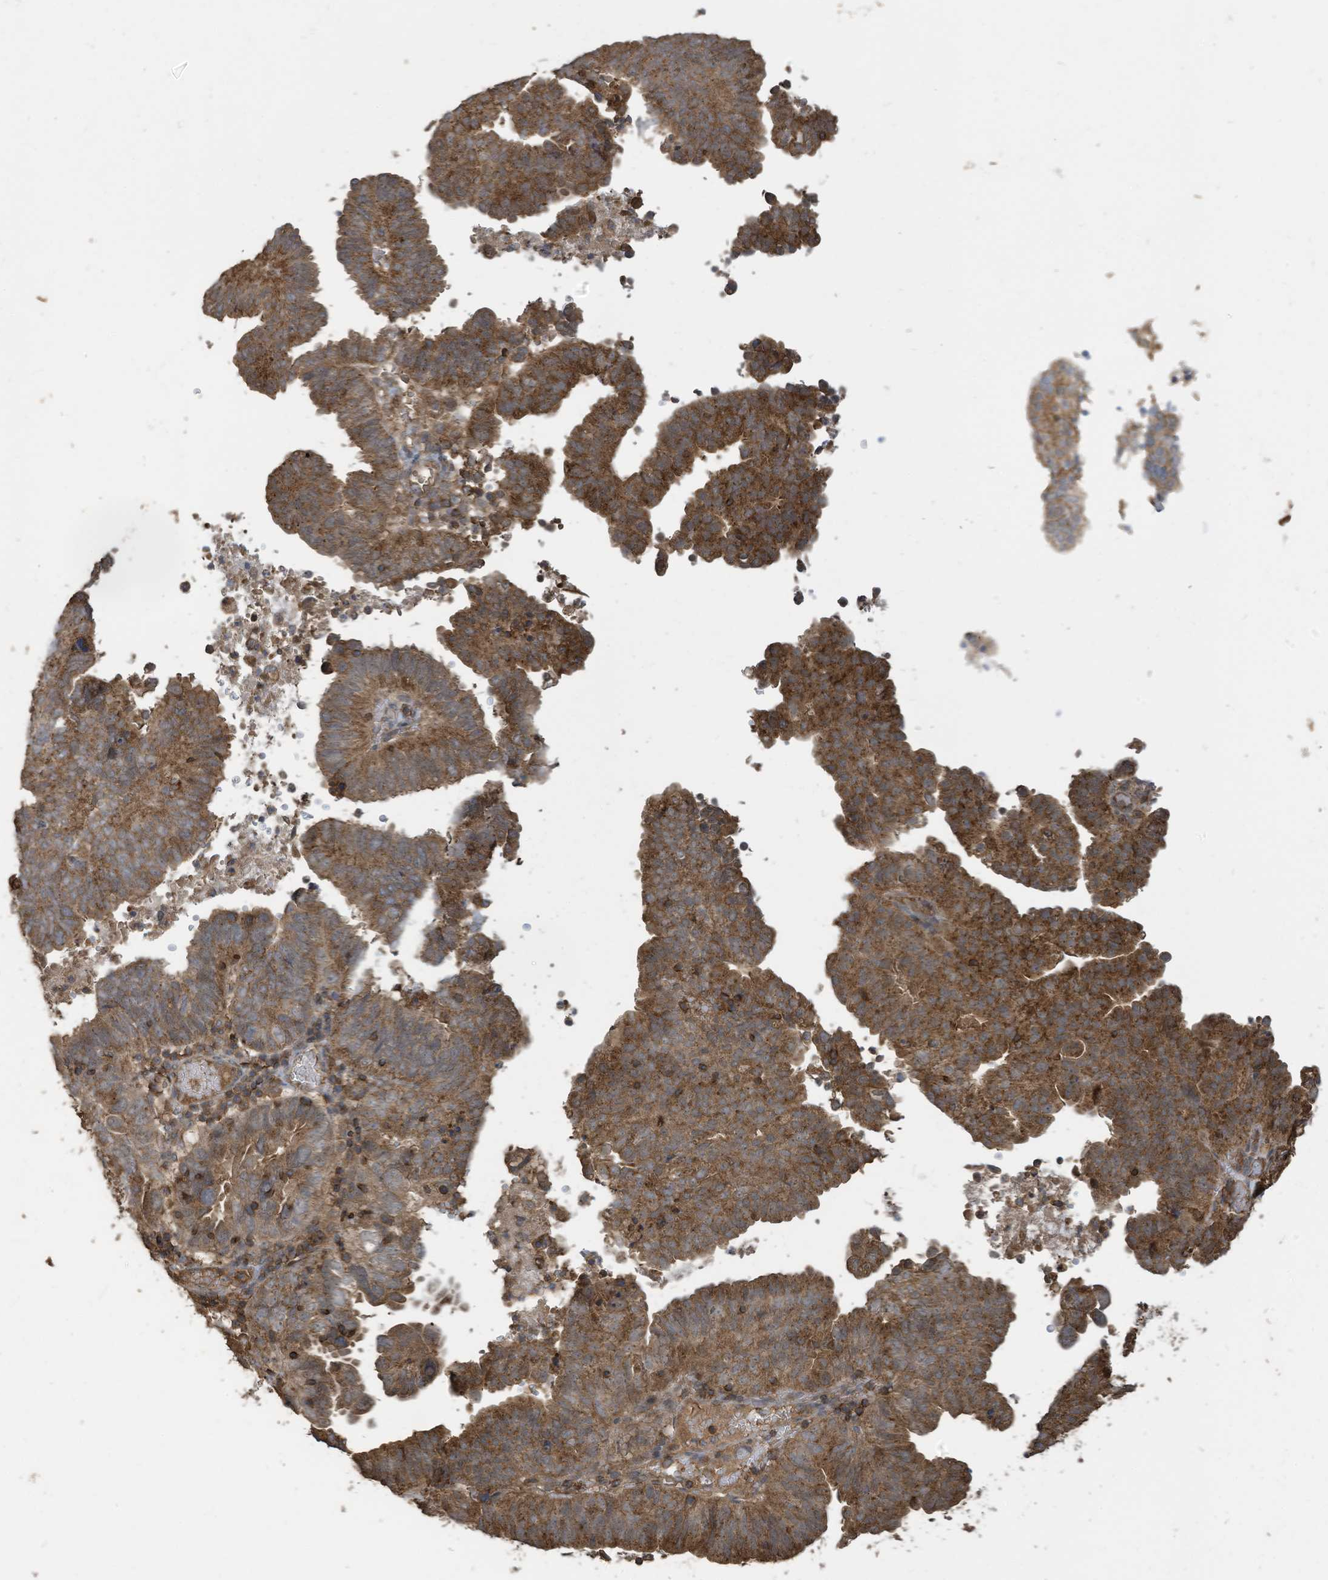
{"staining": {"intensity": "moderate", "quantity": ">75%", "location": "cytoplasmic/membranous"}, "tissue": "endometrial cancer", "cell_type": "Tumor cells", "image_type": "cancer", "snomed": [{"axis": "morphology", "description": "Adenocarcinoma, NOS"}, {"axis": "topography", "description": "Uterus"}], "caption": "Protein expression analysis of endometrial adenocarcinoma reveals moderate cytoplasmic/membranous positivity in about >75% of tumor cells.", "gene": "COX10", "patient": {"sex": "female", "age": 77}}